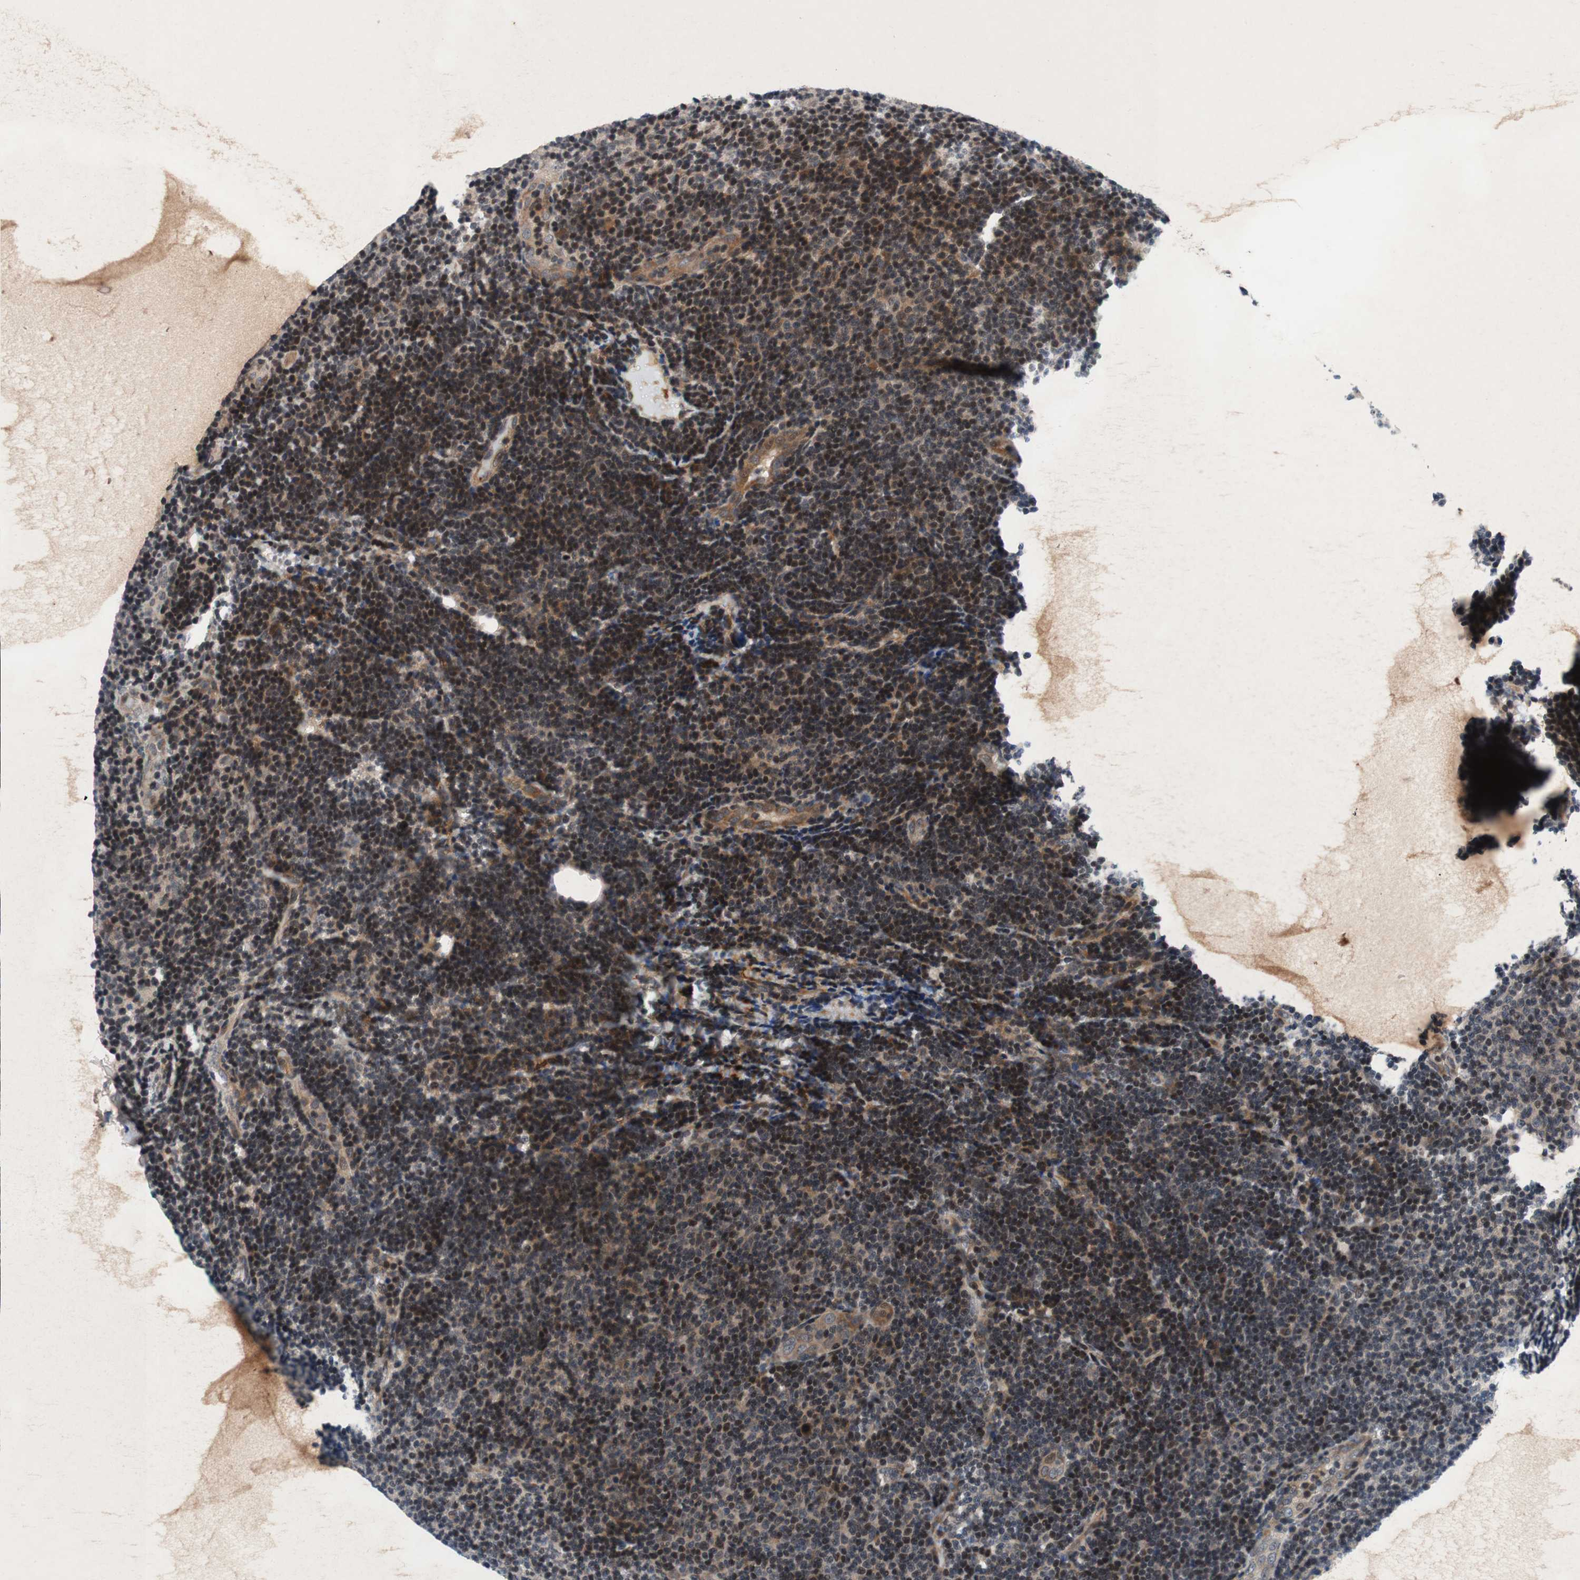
{"staining": {"intensity": "moderate", "quantity": "25%-75%", "location": "cytoplasmic/membranous"}, "tissue": "lymphoma", "cell_type": "Tumor cells", "image_type": "cancer", "snomed": [{"axis": "morphology", "description": "Malignant lymphoma, non-Hodgkin's type, Low grade"}, {"axis": "topography", "description": "Lymph node"}], "caption": "Immunohistochemical staining of human lymphoma exhibits medium levels of moderate cytoplasmic/membranous protein positivity in approximately 25%-75% of tumor cells.", "gene": "AKAP1", "patient": {"sex": "male", "age": 83}}